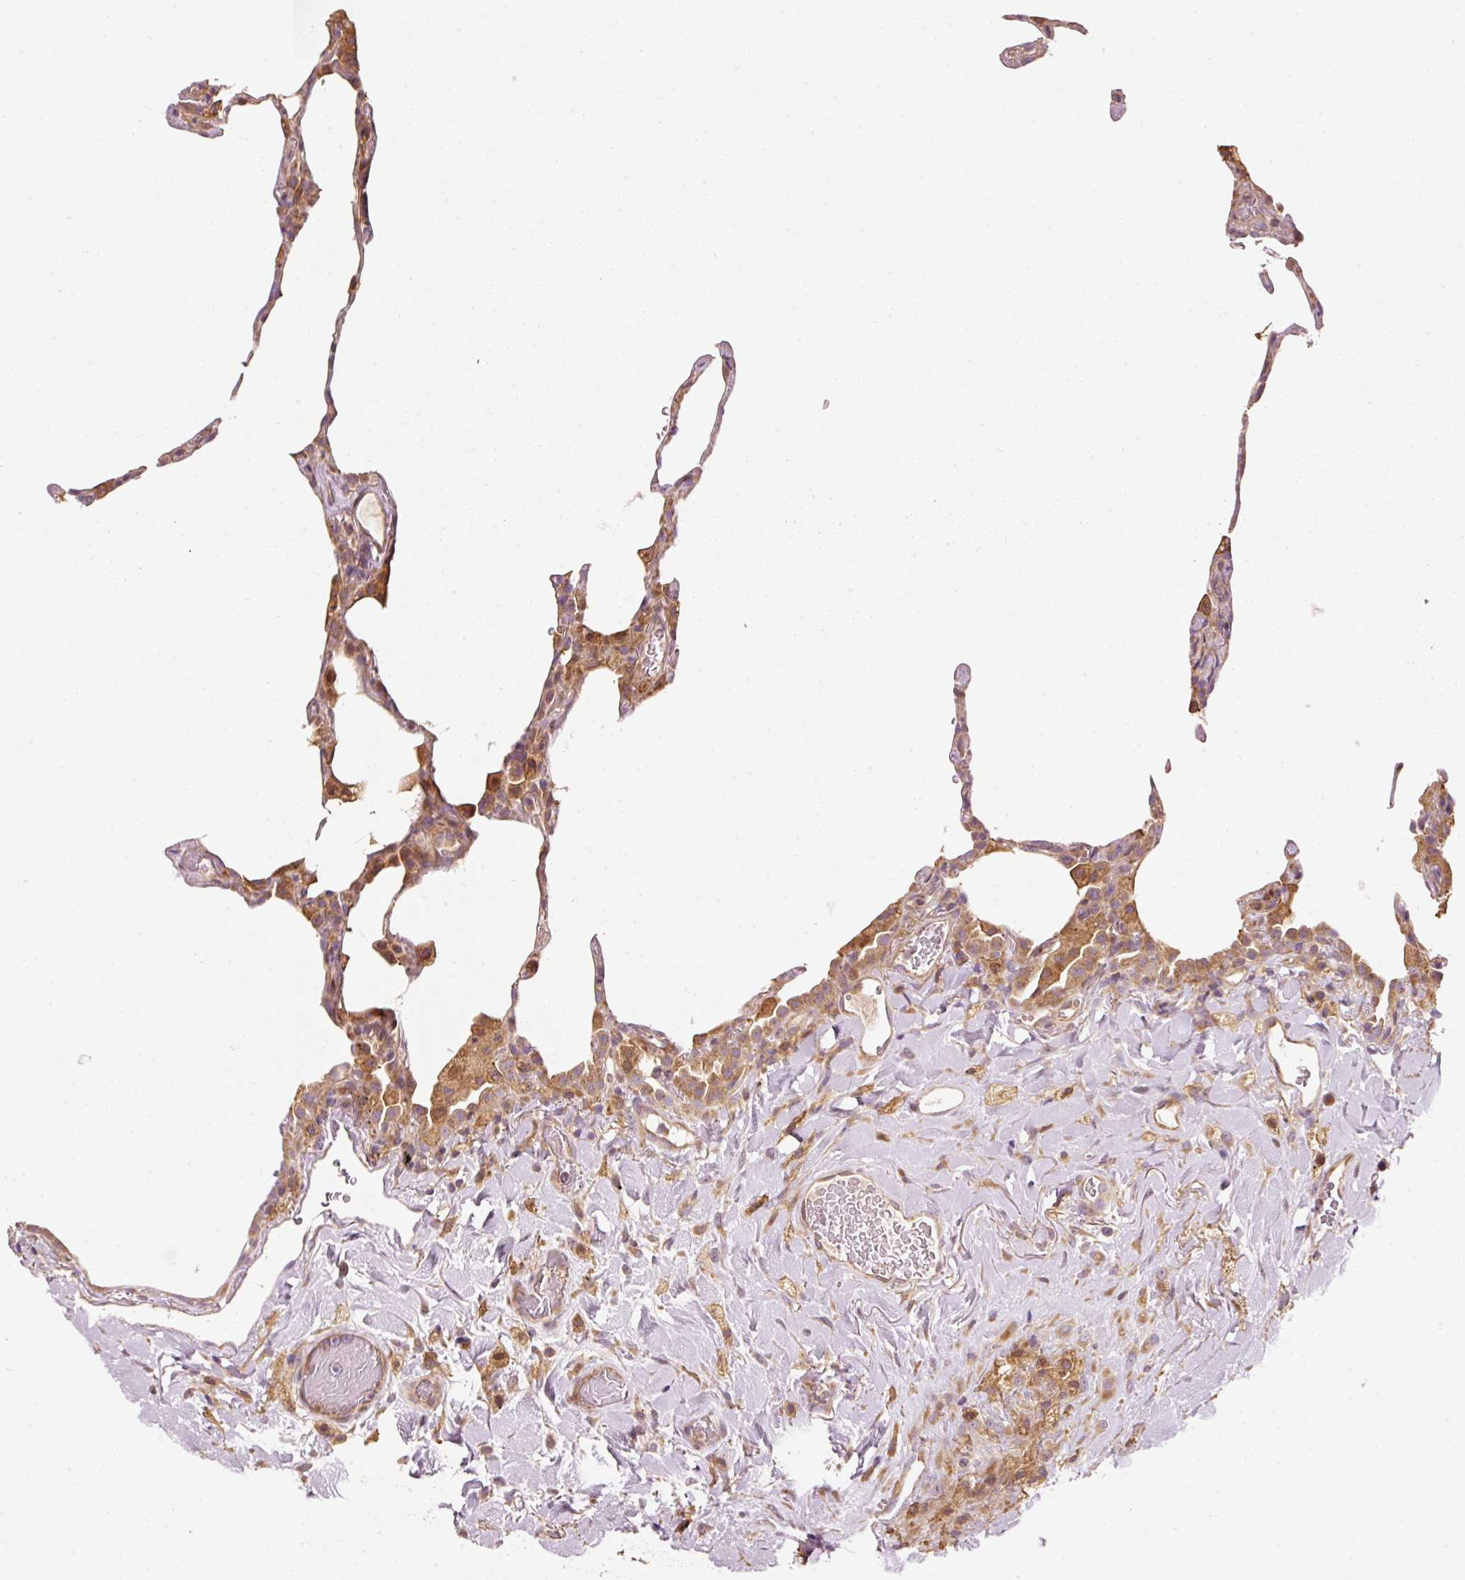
{"staining": {"intensity": "moderate", "quantity": "25%-75%", "location": "cytoplasmic/membranous"}, "tissue": "lung", "cell_type": "Alveolar cells", "image_type": "normal", "snomed": [{"axis": "morphology", "description": "Normal tissue, NOS"}, {"axis": "topography", "description": "Lung"}], "caption": "Protein staining of unremarkable lung demonstrates moderate cytoplasmic/membranous staining in about 25%-75% of alveolar cells. The protein of interest is shown in brown color, while the nuclei are stained blue.", "gene": "NAPA", "patient": {"sex": "female", "age": 57}}